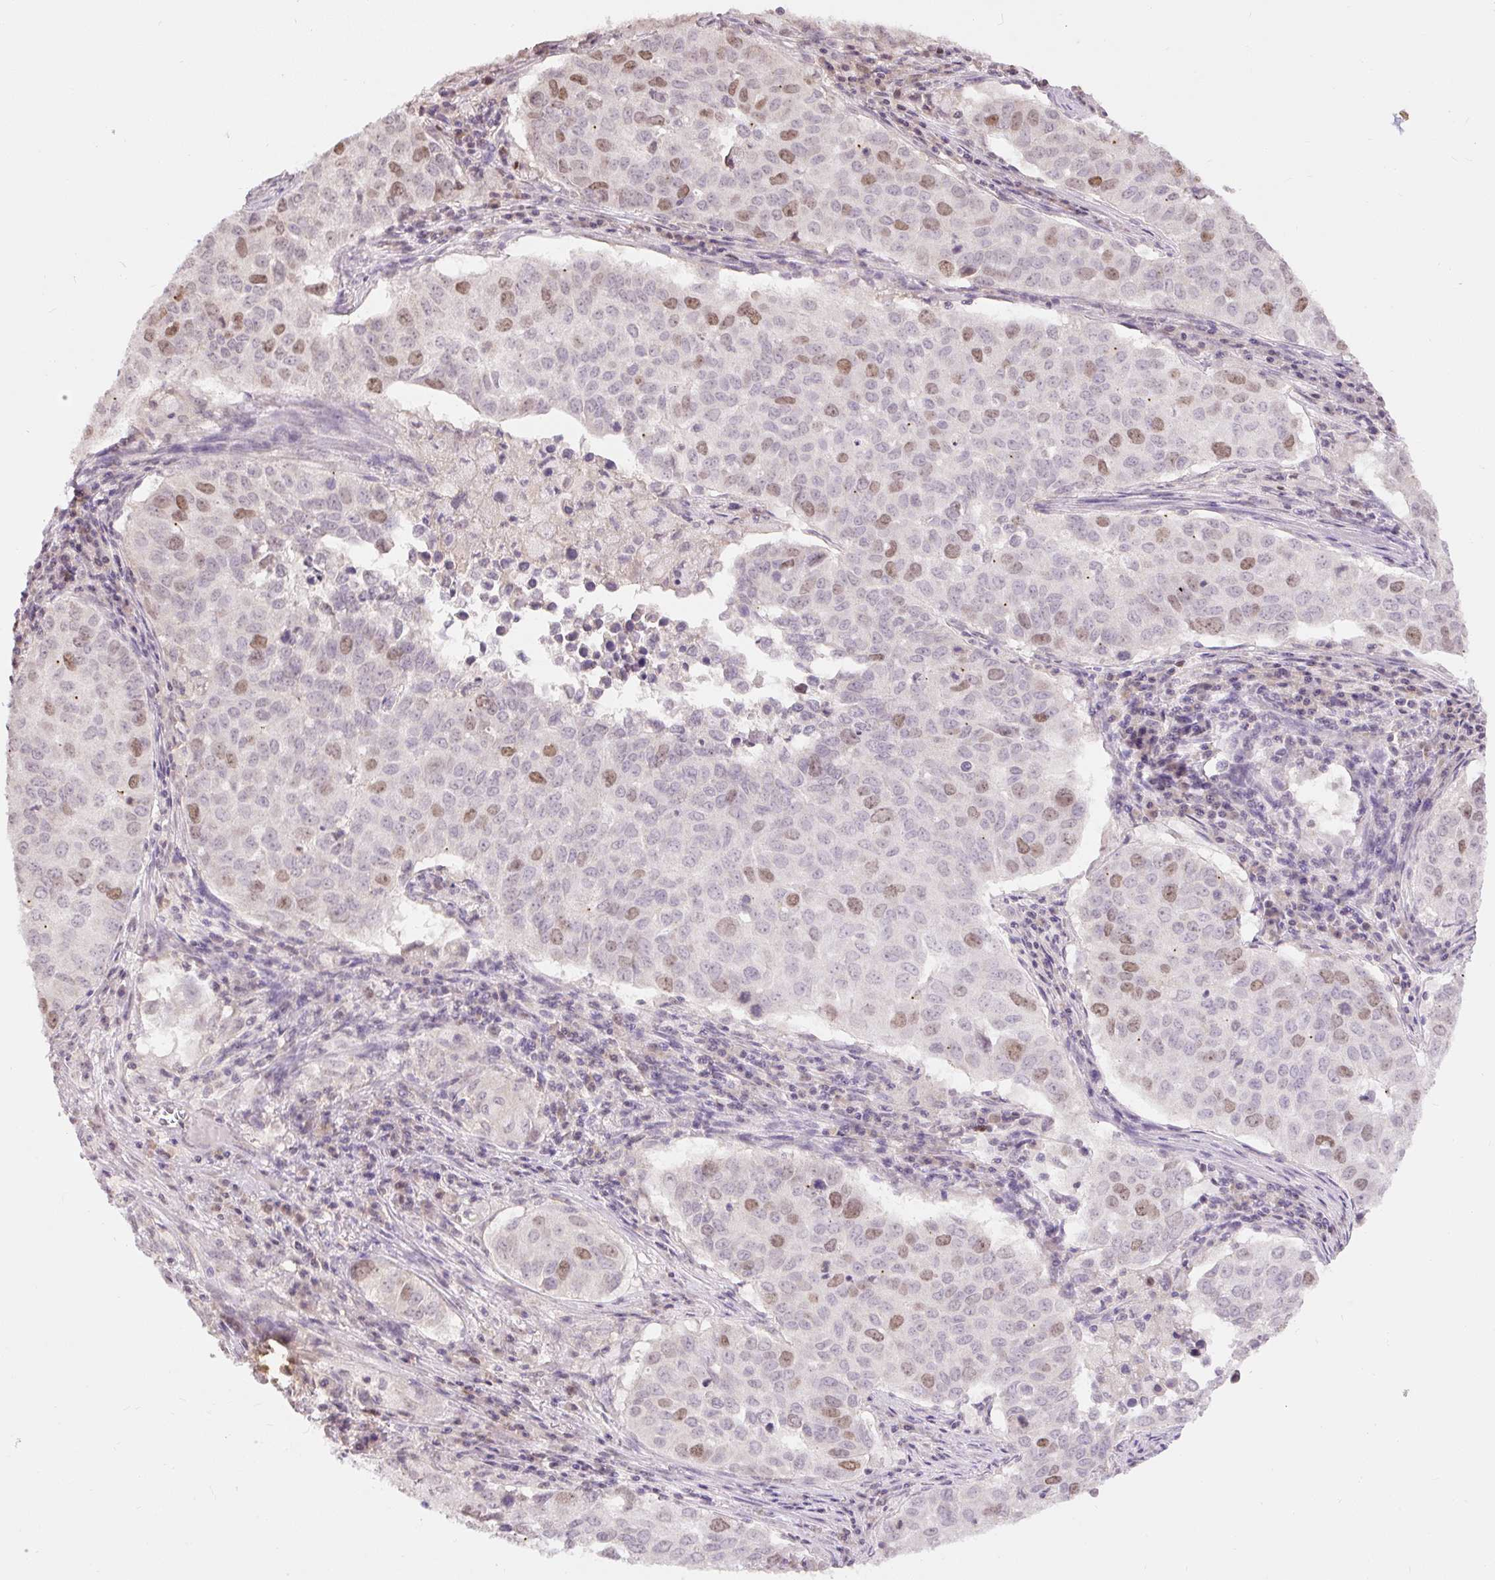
{"staining": {"intensity": "moderate", "quantity": "25%-75%", "location": "nuclear"}, "tissue": "lung cancer", "cell_type": "Tumor cells", "image_type": "cancer", "snomed": [{"axis": "morphology", "description": "Adenocarcinoma, NOS"}, {"axis": "topography", "description": "Lung"}], "caption": "There is medium levels of moderate nuclear positivity in tumor cells of lung adenocarcinoma, as demonstrated by immunohistochemical staining (brown color).", "gene": "RACGAP1", "patient": {"sex": "female", "age": 50}}